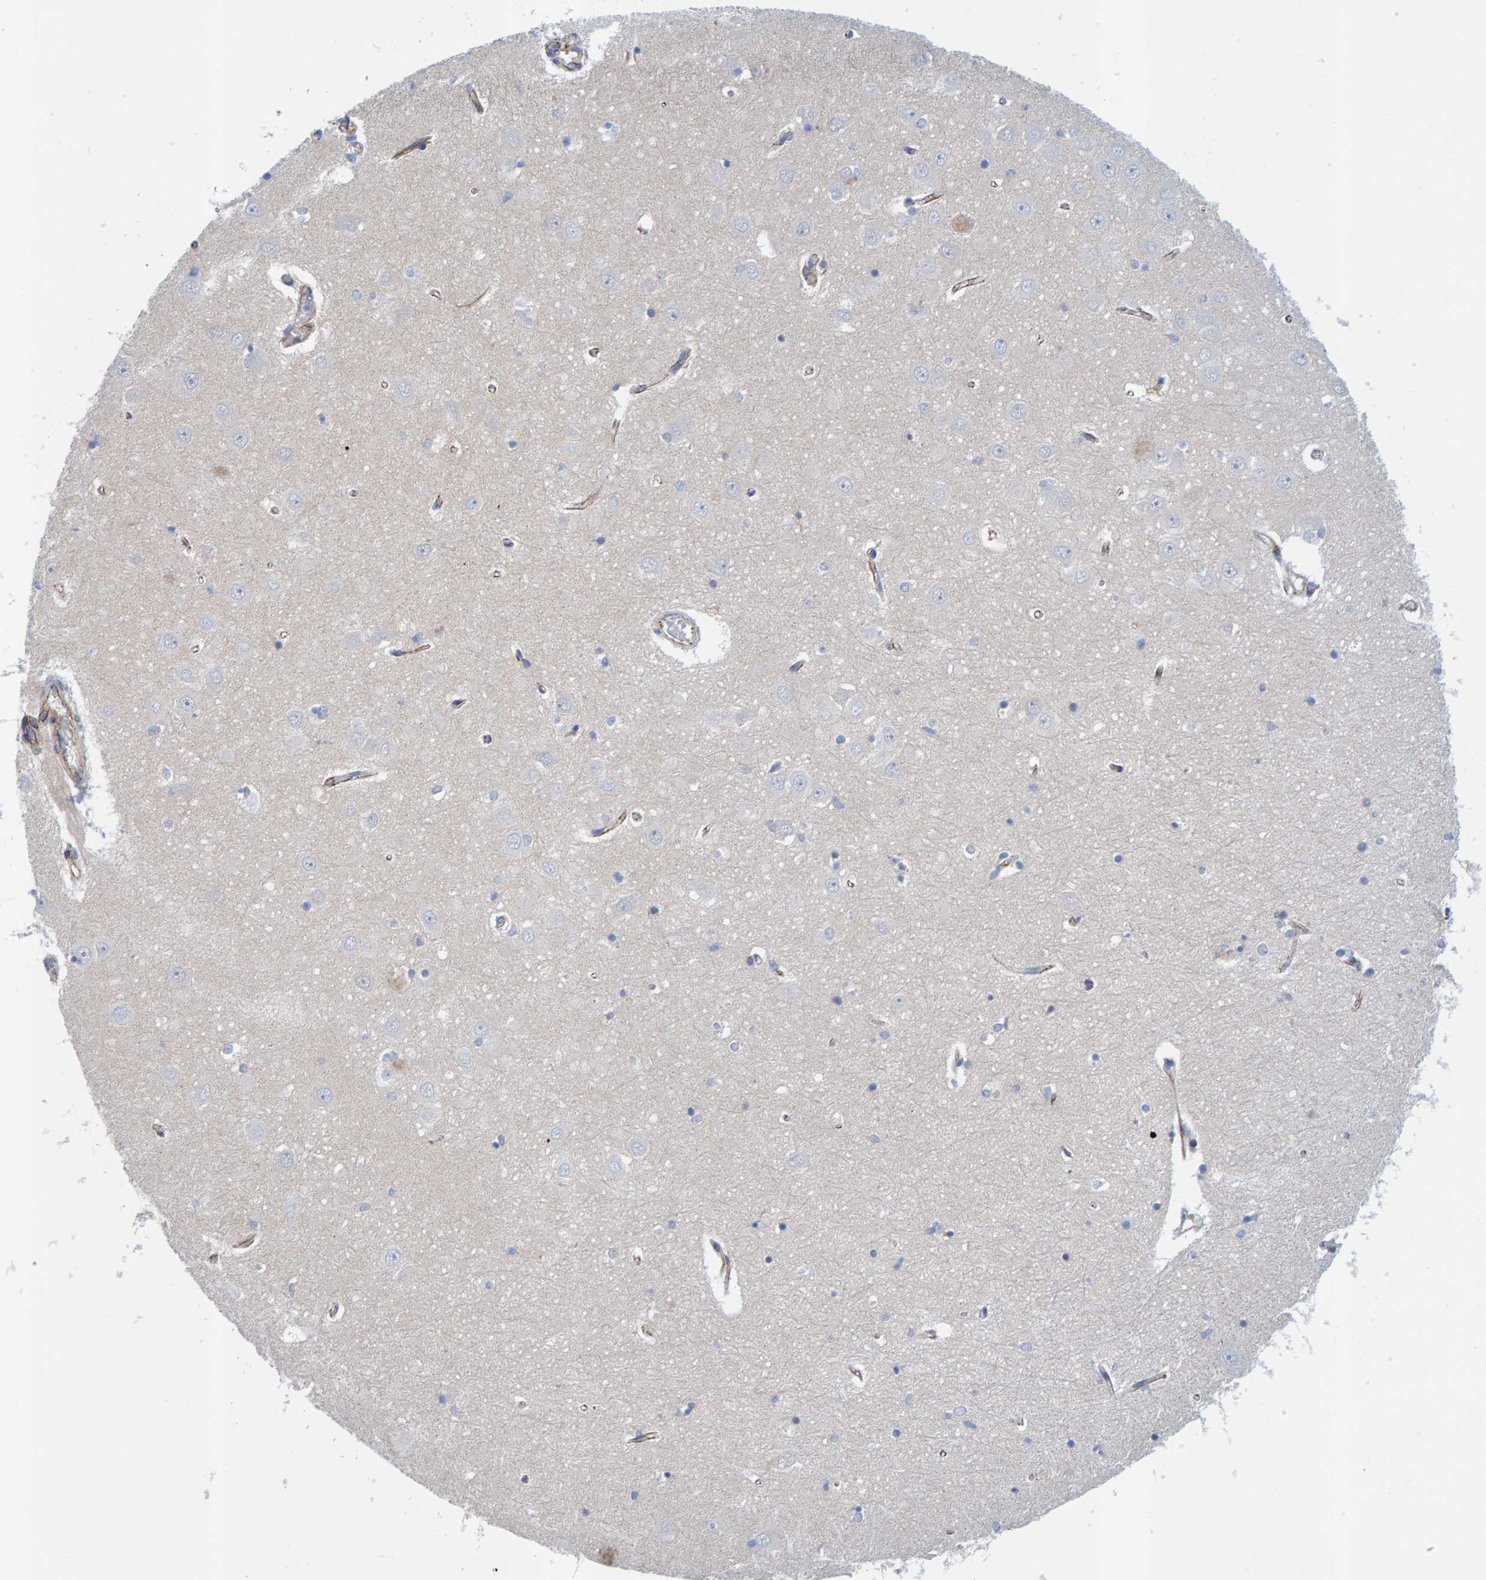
{"staining": {"intensity": "negative", "quantity": "none", "location": "none"}, "tissue": "hippocampus", "cell_type": "Glial cells", "image_type": "normal", "snomed": [{"axis": "morphology", "description": "Normal tissue, NOS"}, {"axis": "topography", "description": "Hippocampus"}], "caption": "A micrograph of hippocampus stained for a protein displays no brown staining in glial cells.", "gene": "KRBA2", "patient": {"sex": "male", "age": 70}}